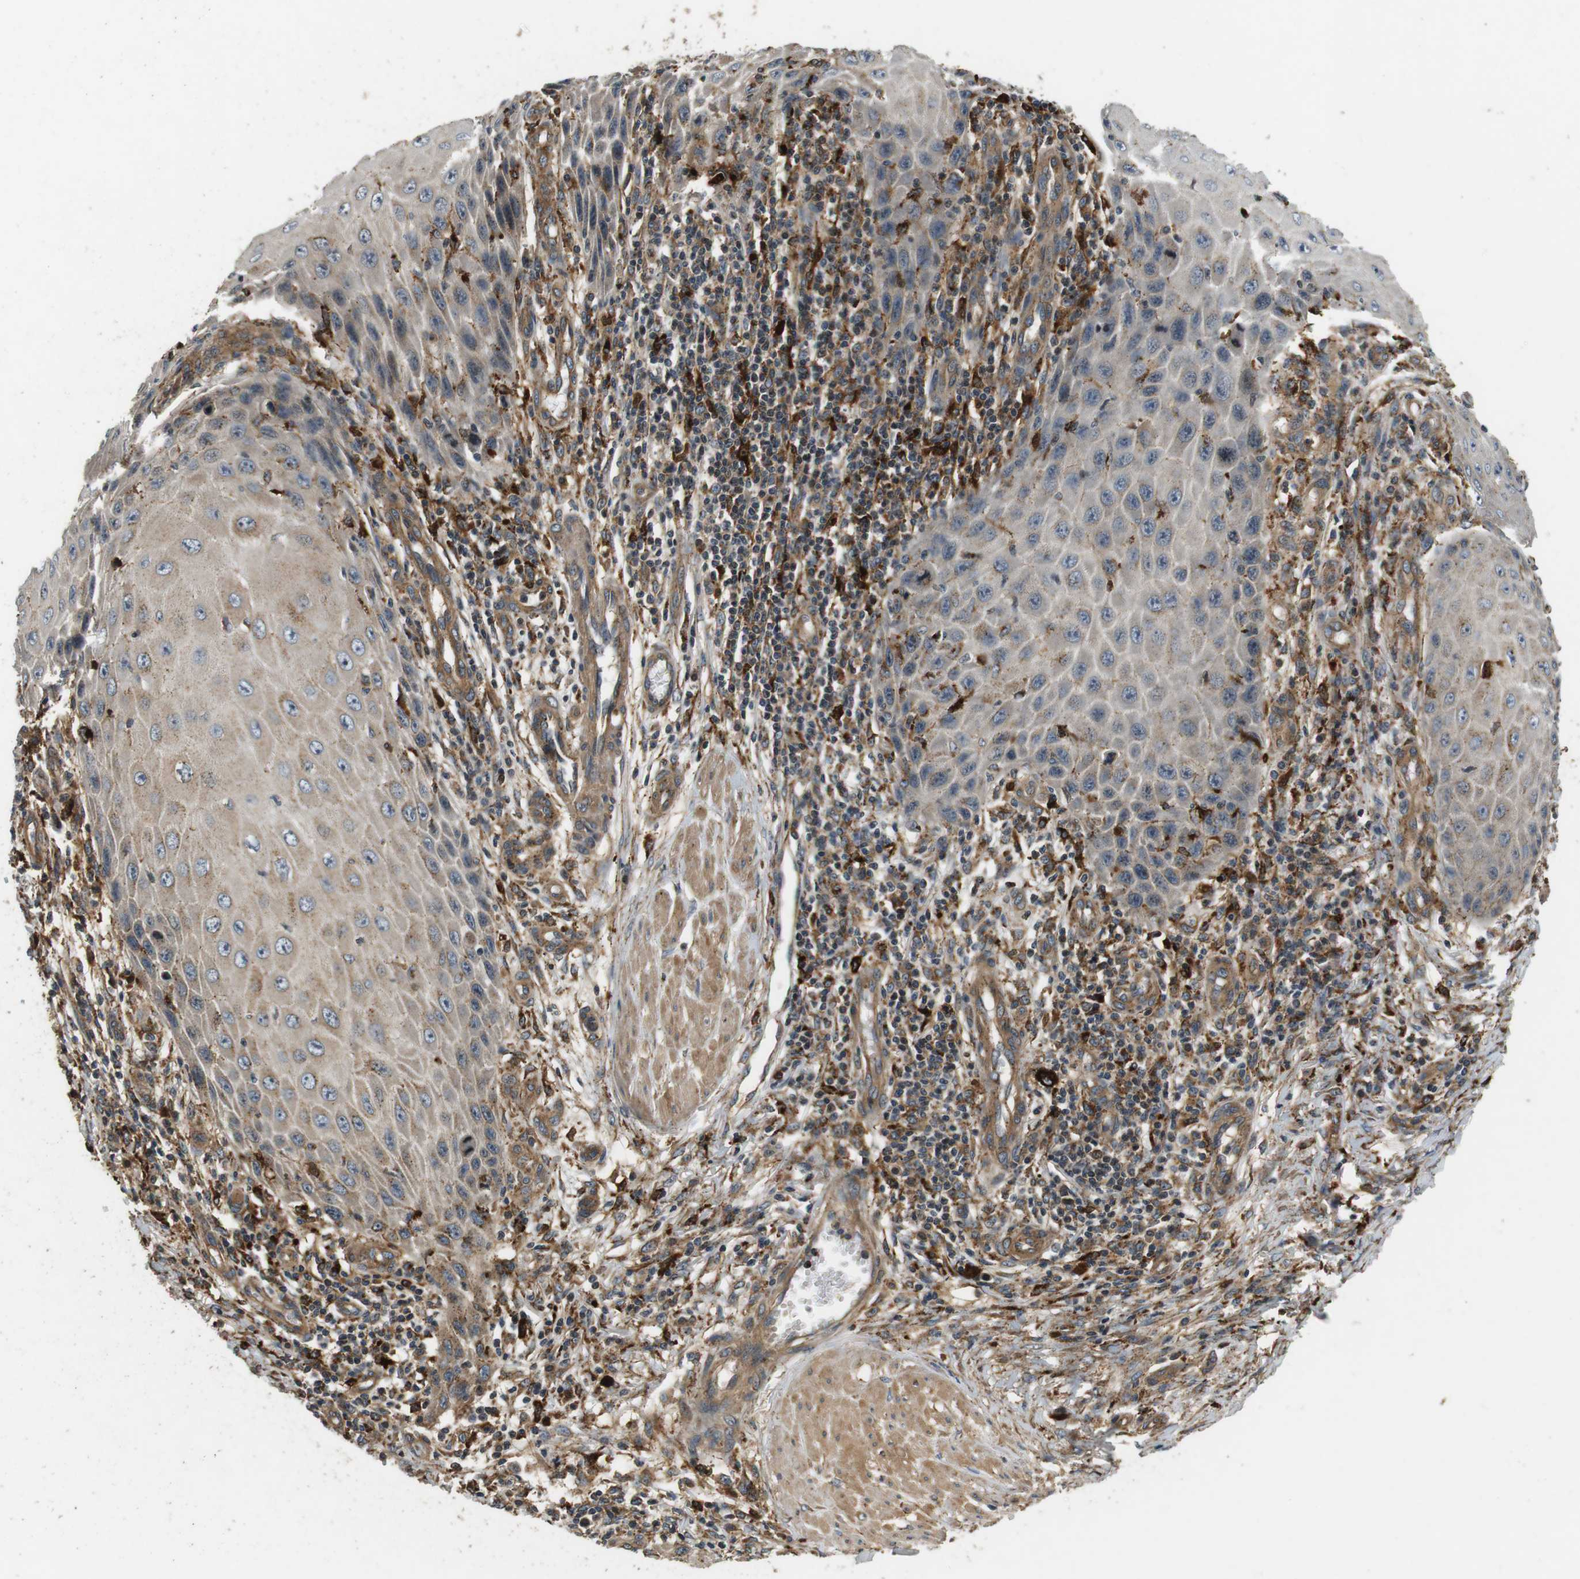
{"staining": {"intensity": "weak", "quantity": ">75%", "location": "cytoplasmic/membranous"}, "tissue": "skin cancer", "cell_type": "Tumor cells", "image_type": "cancer", "snomed": [{"axis": "morphology", "description": "Squamous cell carcinoma, NOS"}, {"axis": "topography", "description": "Skin"}], "caption": "This is an image of immunohistochemistry (IHC) staining of skin cancer, which shows weak positivity in the cytoplasmic/membranous of tumor cells.", "gene": "TXNRD1", "patient": {"sex": "female", "age": 73}}